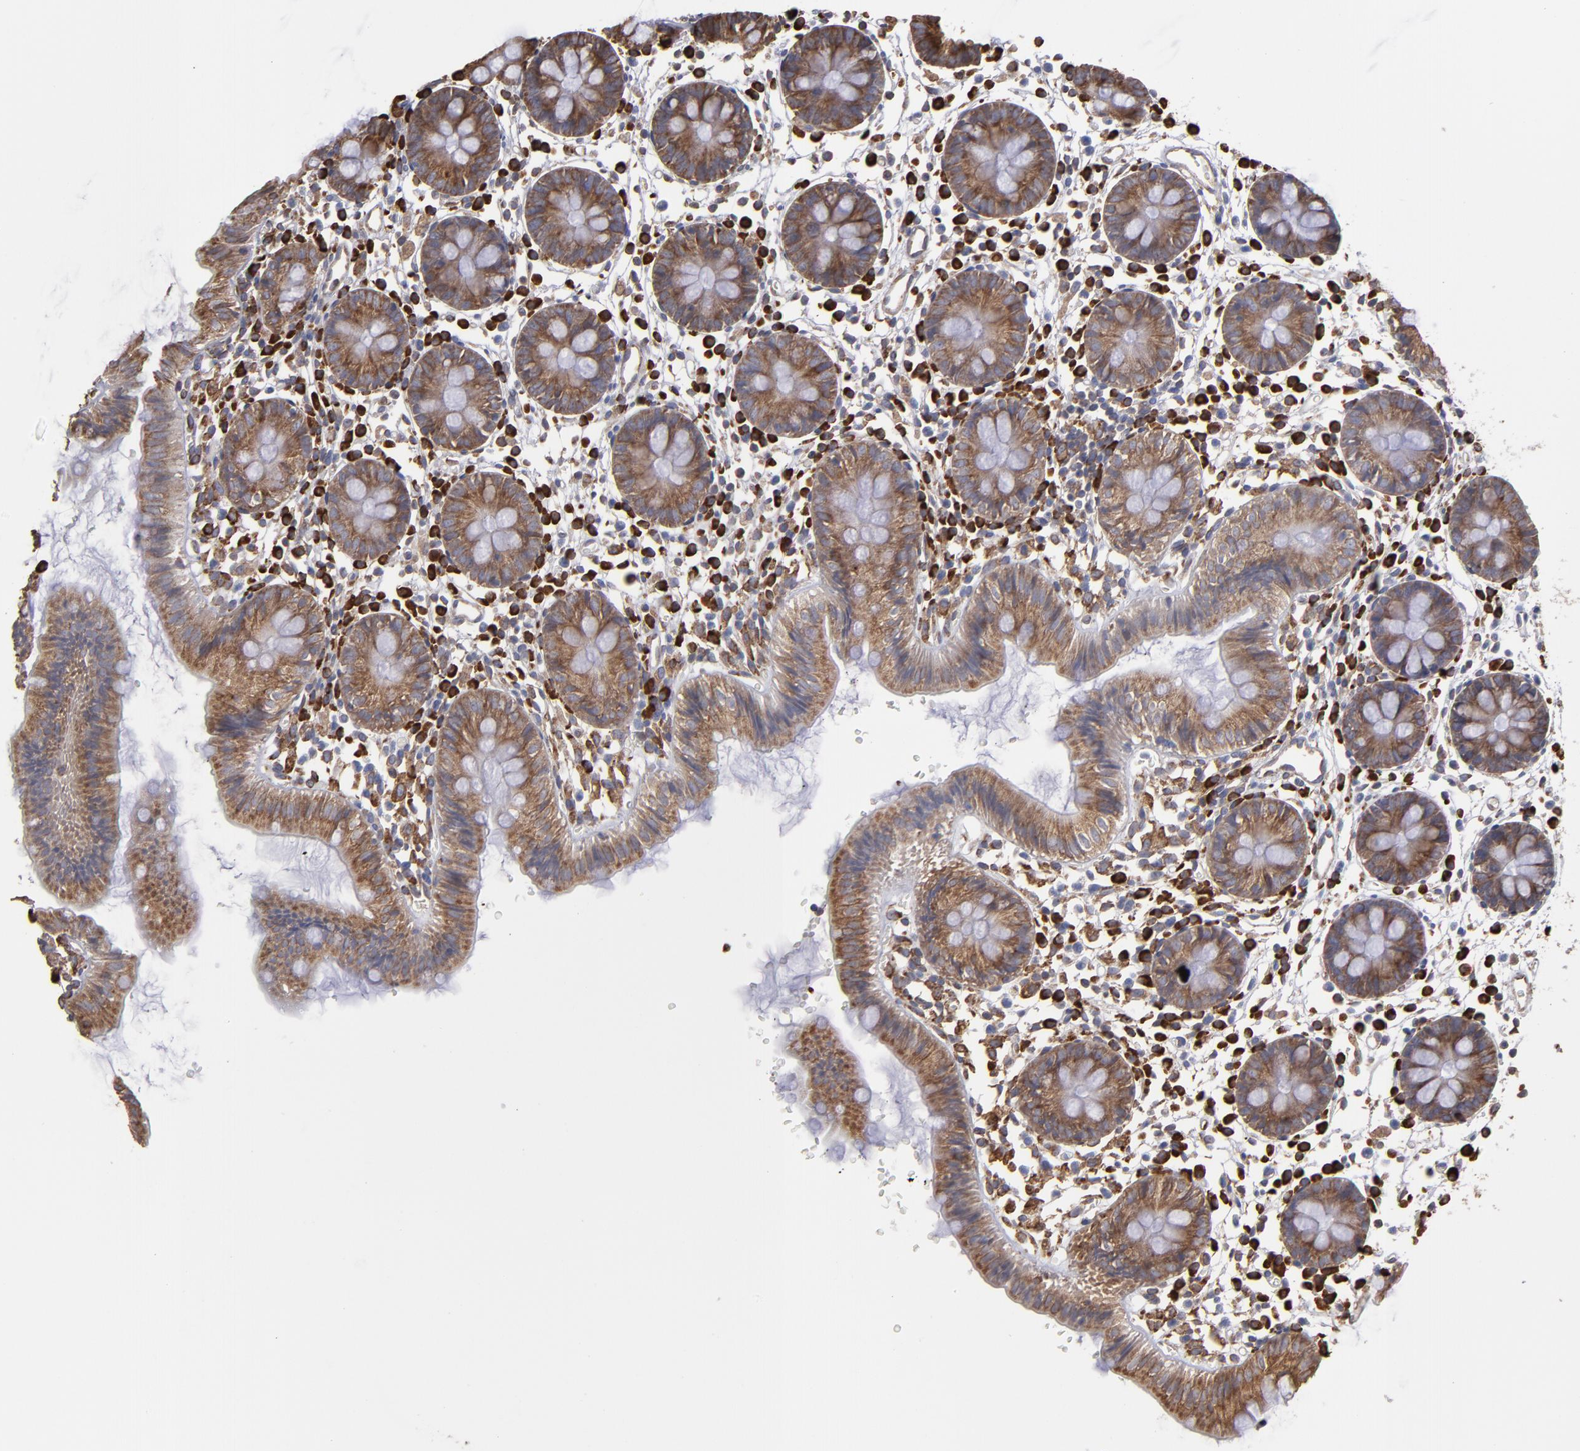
{"staining": {"intensity": "negative", "quantity": "none", "location": "none"}, "tissue": "colon", "cell_type": "Endothelial cells", "image_type": "normal", "snomed": [{"axis": "morphology", "description": "Normal tissue, NOS"}, {"axis": "topography", "description": "Colon"}], "caption": "Micrograph shows no significant protein expression in endothelial cells of unremarkable colon.", "gene": "SND1", "patient": {"sex": "male", "age": 14}}